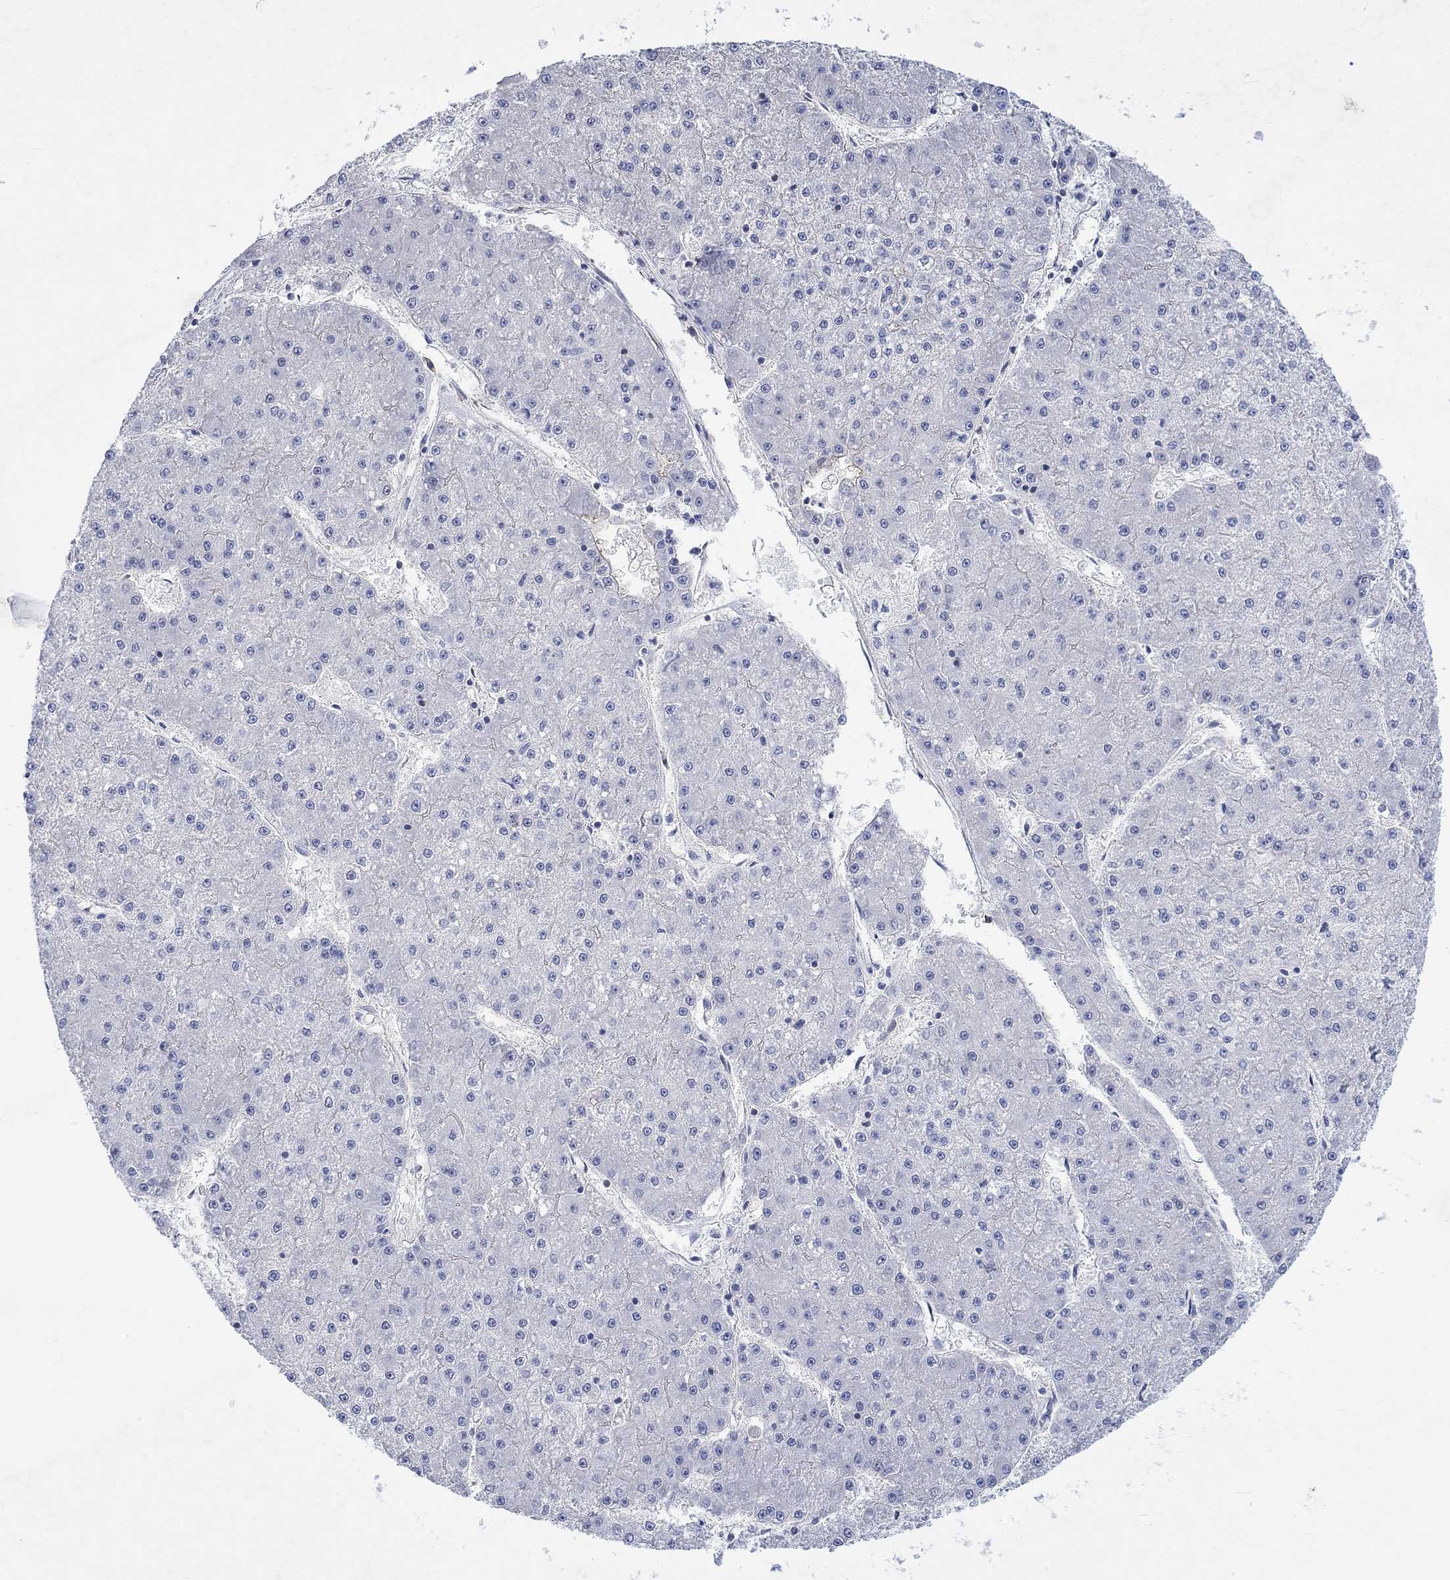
{"staining": {"intensity": "negative", "quantity": "none", "location": "none"}, "tissue": "liver cancer", "cell_type": "Tumor cells", "image_type": "cancer", "snomed": [{"axis": "morphology", "description": "Carcinoma, Hepatocellular, NOS"}, {"axis": "topography", "description": "Liver"}], "caption": "This is an immunohistochemistry photomicrograph of liver cancer. There is no expression in tumor cells.", "gene": "AGRP", "patient": {"sex": "male", "age": 73}}